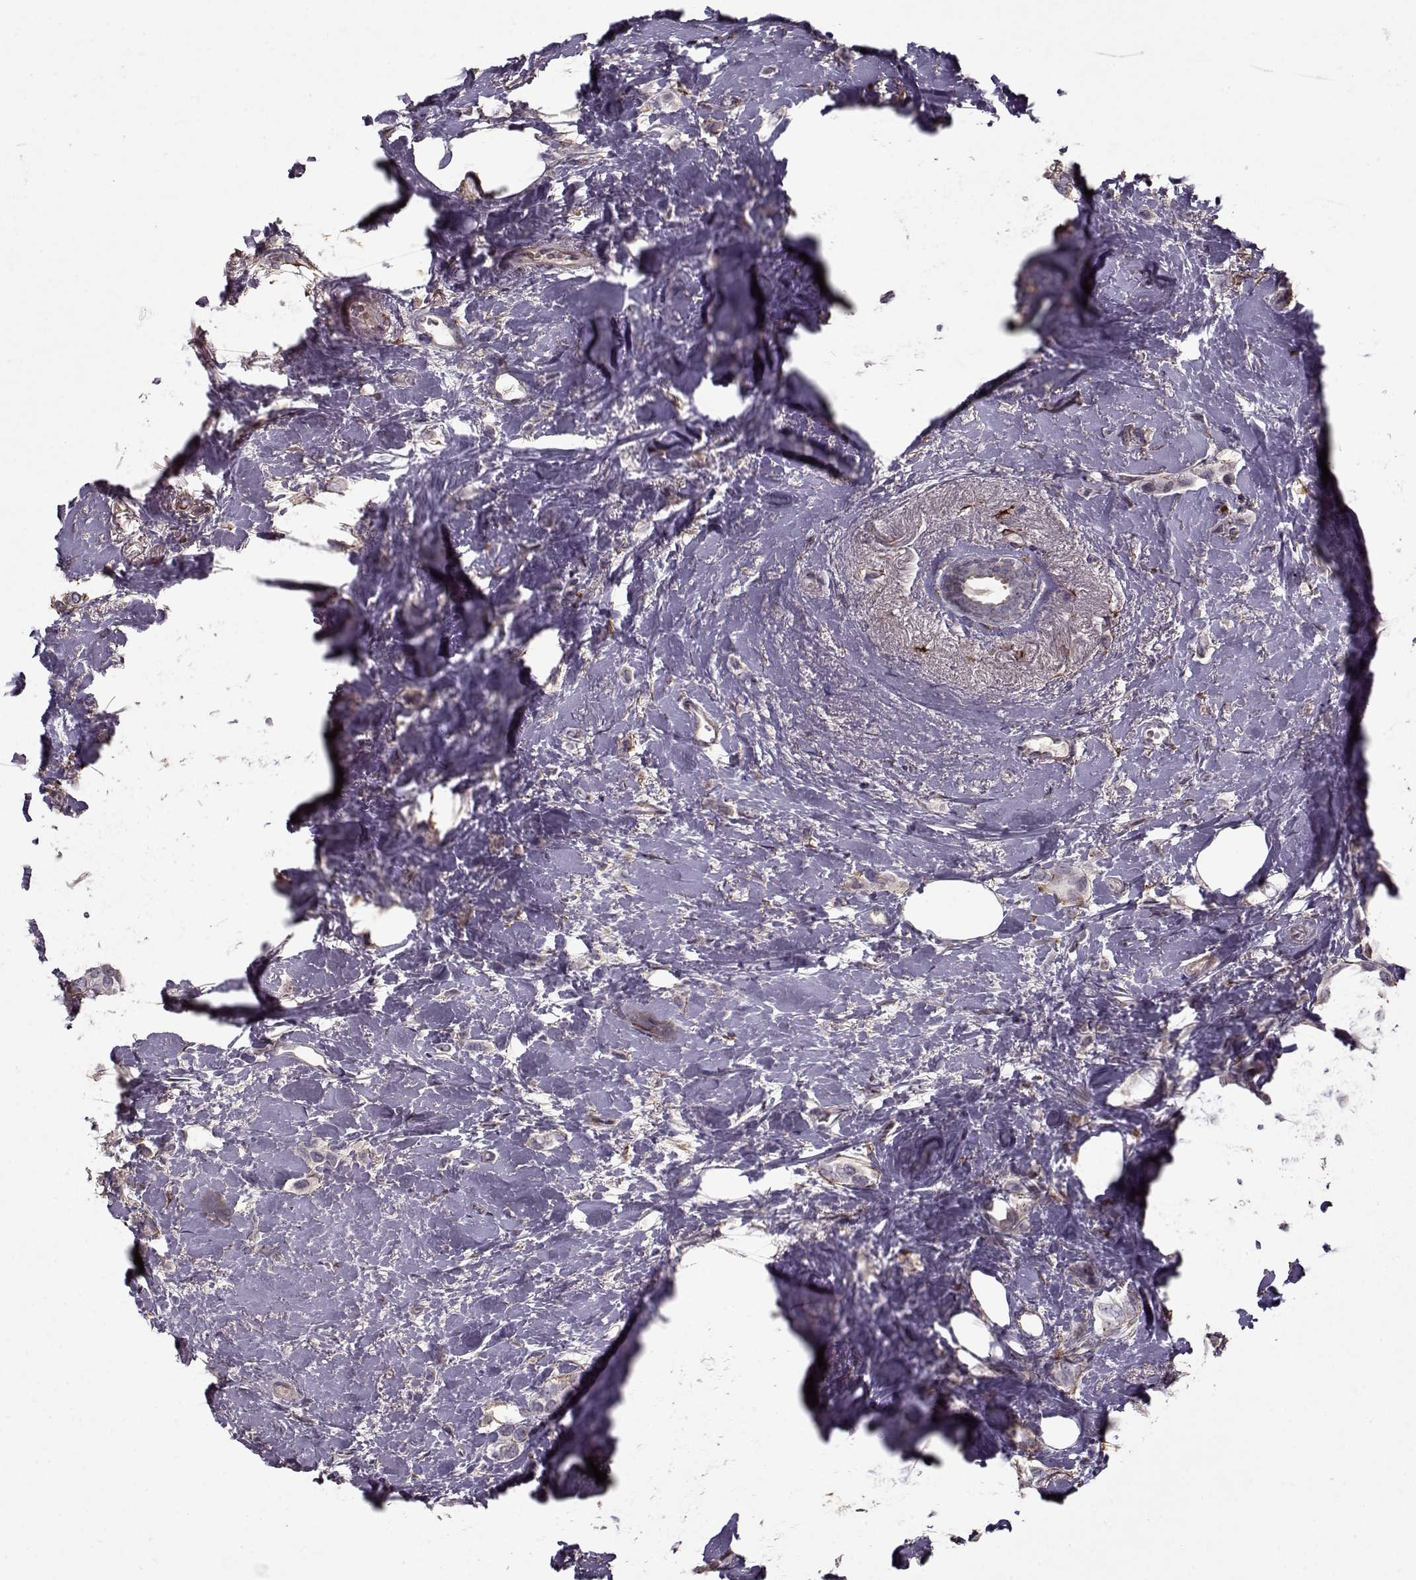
{"staining": {"intensity": "negative", "quantity": "none", "location": "none"}, "tissue": "breast cancer", "cell_type": "Tumor cells", "image_type": "cancer", "snomed": [{"axis": "morphology", "description": "Lobular carcinoma"}, {"axis": "topography", "description": "Breast"}], "caption": "Immunohistochemical staining of human breast lobular carcinoma shows no significant expression in tumor cells.", "gene": "LAMA2", "patient": {"sex": "female", "age": 66}}